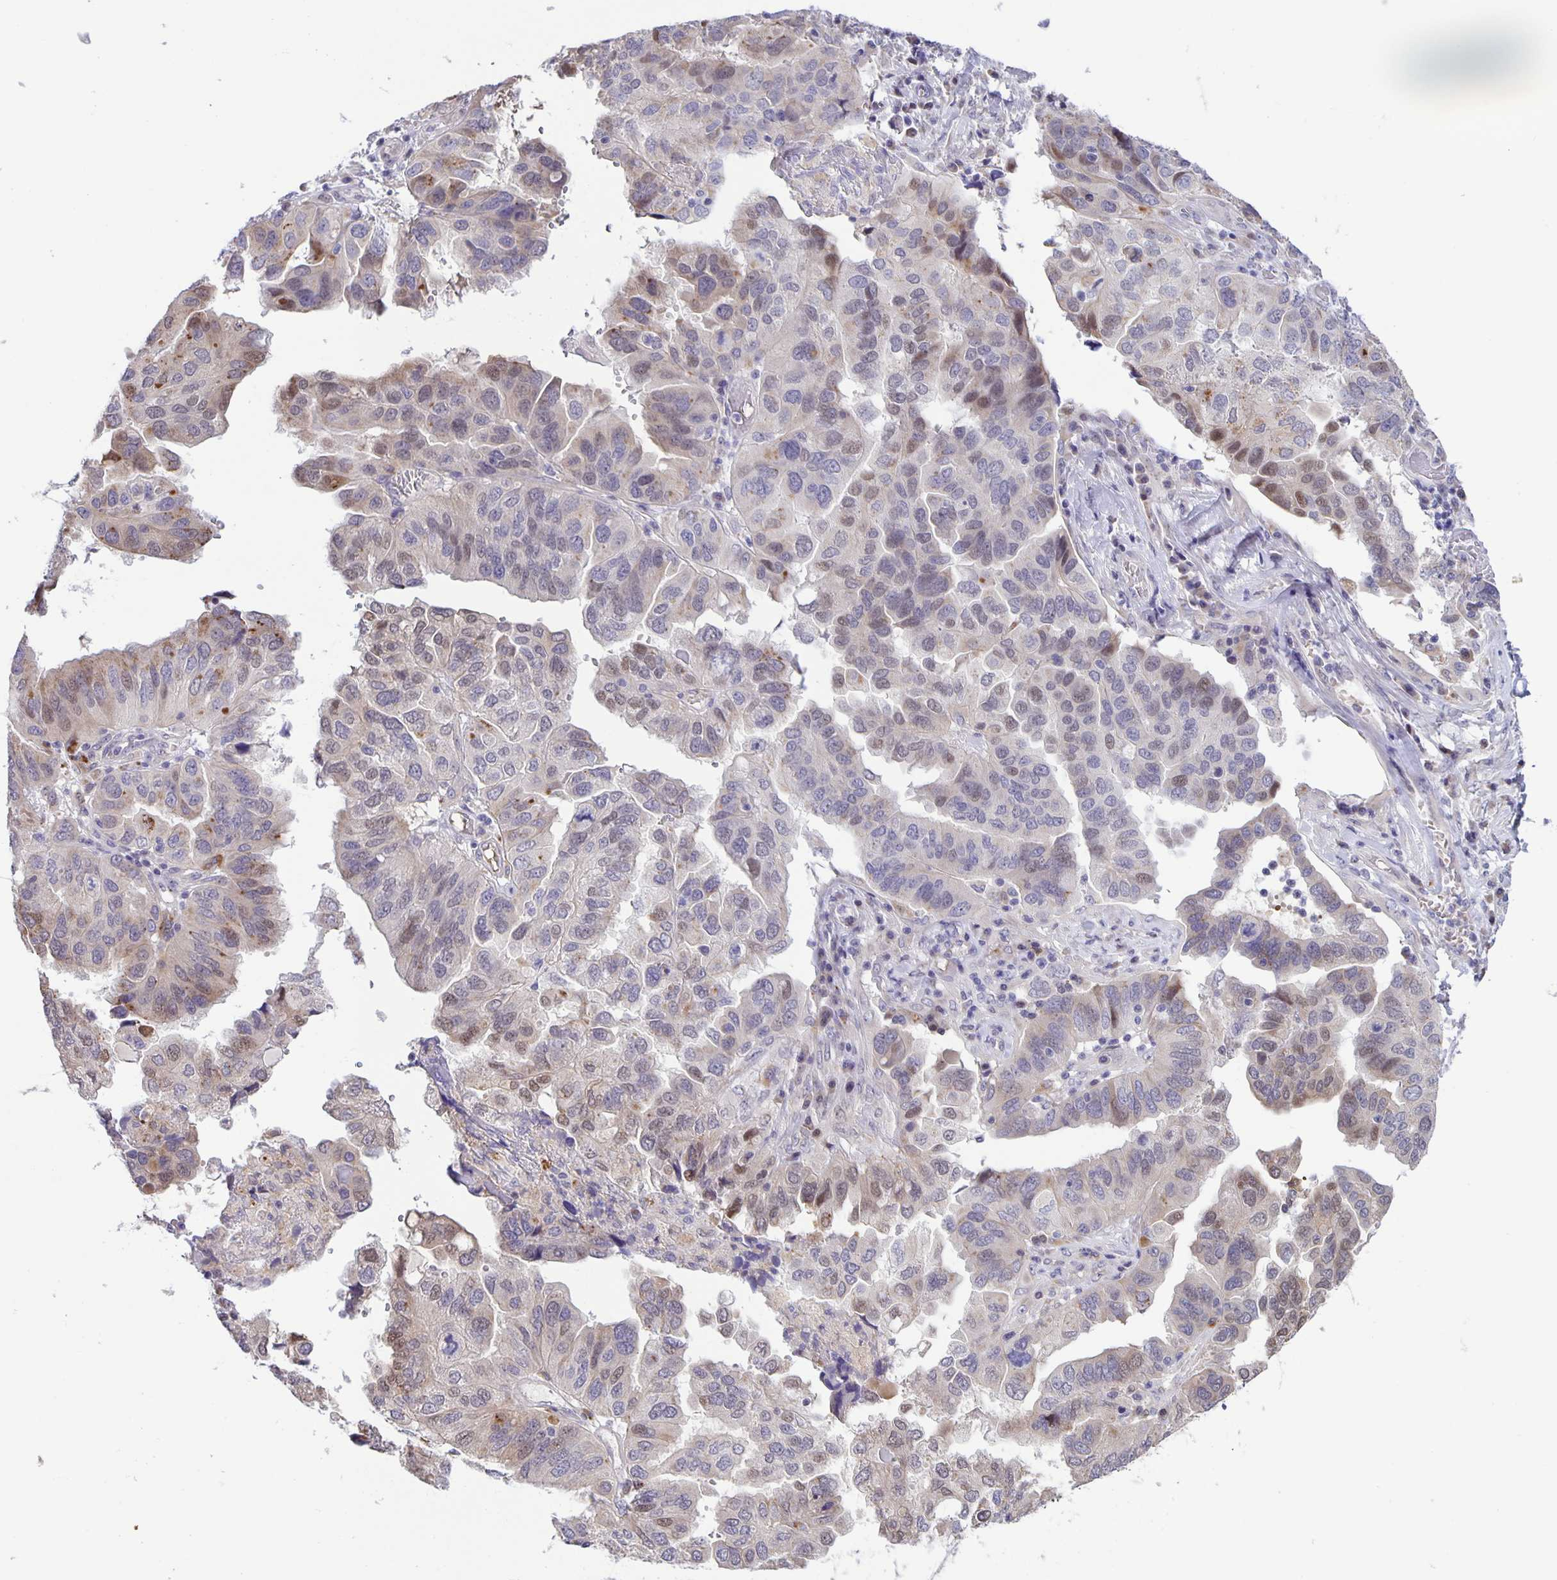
{"staining": {"intensity": "moderate", "quantity": "<25%", "location": "cytoplasmic/membranous,nuclear"}, "tissue": "ovarian cancer", "cell_type": "Tumor cells", "image_type": "cancer", "snomed": [{"axis": "morphology", "description": "Cystadenocarcinoma, serous, NOS"}, {"axis": "topography", "description": "Ovary"}], "caption": "Immunohistochemistry (IHC) histopathology image of neoplastic tissue: ovarian serous cystadenocarcinoma stained using immunohistochemistry (IHC) reveals low levels of moderate protein expression localized specifically in the cytoplasmic/membranous and nuclear of tumor cells, appearing as a cytoplasmic/membranous and nuclear brown color.", "gene": "MAPK12", "patient": {"sex": "female", "age": 79}}